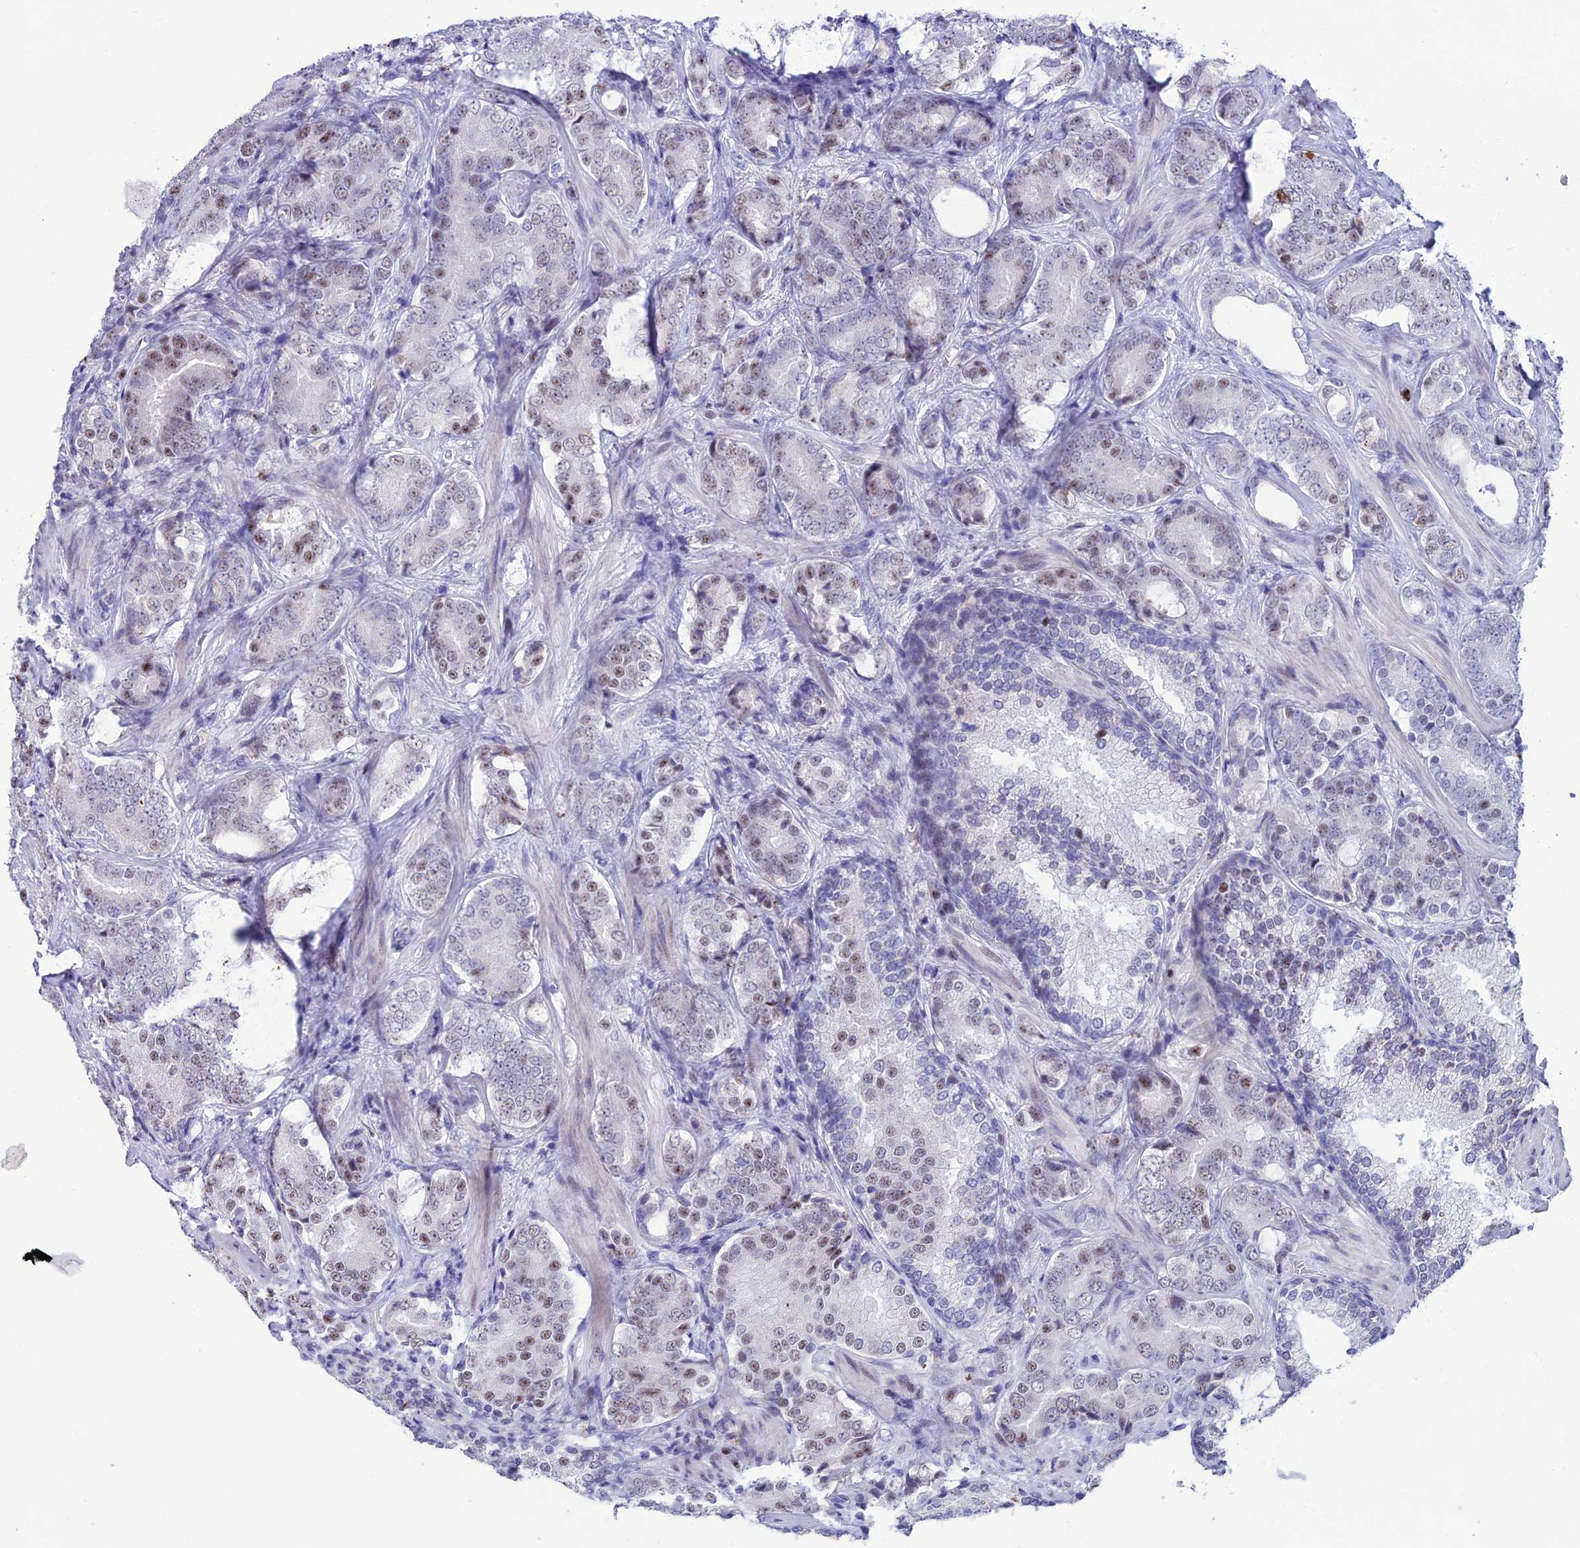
{"staining": {"intensity": "weak", "quantity": "25%-75%", "location": "nuclear"}, "tissue": "prostate cancer", "cell_type": "Tumor cells", "image_type": "cancer", "snomed": [{"axis": "morphology", "description": "Adenocarcinoma, Low grade"}, {"axis": "topography", "description": "Prostate"}], "caption": "Human prostate cancer (adenocarcinoma (low-grade)) stained with a brown dye displays weak nuclear positive positivity in approximately 25%-75% of tumor cells.", "gene": "MFSD2B", "patient": {"sex": "male", "age": 58}}